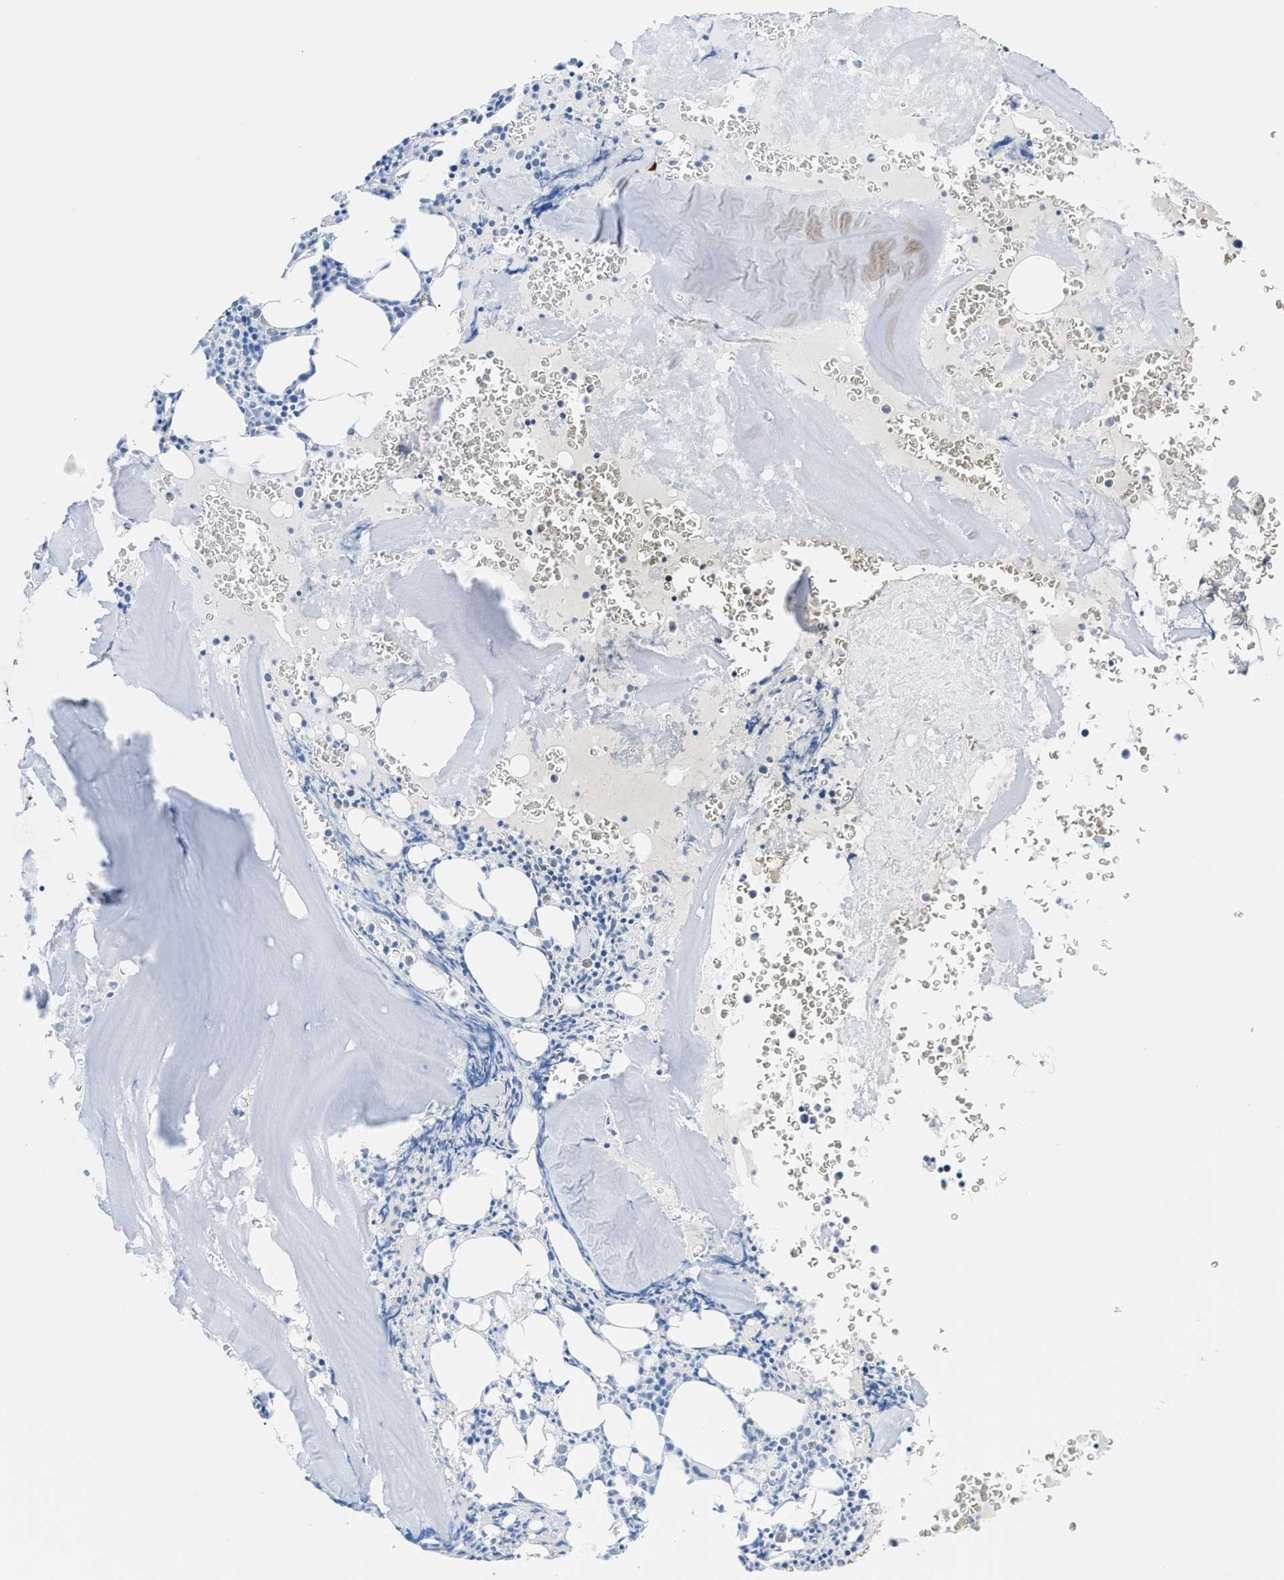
{"staining": {"intensity": "negative", "quantity": "none", "location": "none"}, "tissue": "bone marrow", "cell_type": "Hematopoietic cells", "image_type": "normal", "snomed": [{"axis": "morphology", "description": "Normal tissue, NOS"}, {"axis": "morphology", "description": "Inflammation, NOS"}, {"axis": "topography", "description": "Bone marrow"}], "caption": "Immunohistochemistry (IHC) histopathology image of benign bone marrow: human bone marrow stained with DAB (3,3'-diaminobenzidine) reveals no significant protein expression in hematopoietic cells.", "gene": "FDCSP", "patient": {"sex": "male", "age": 37}}